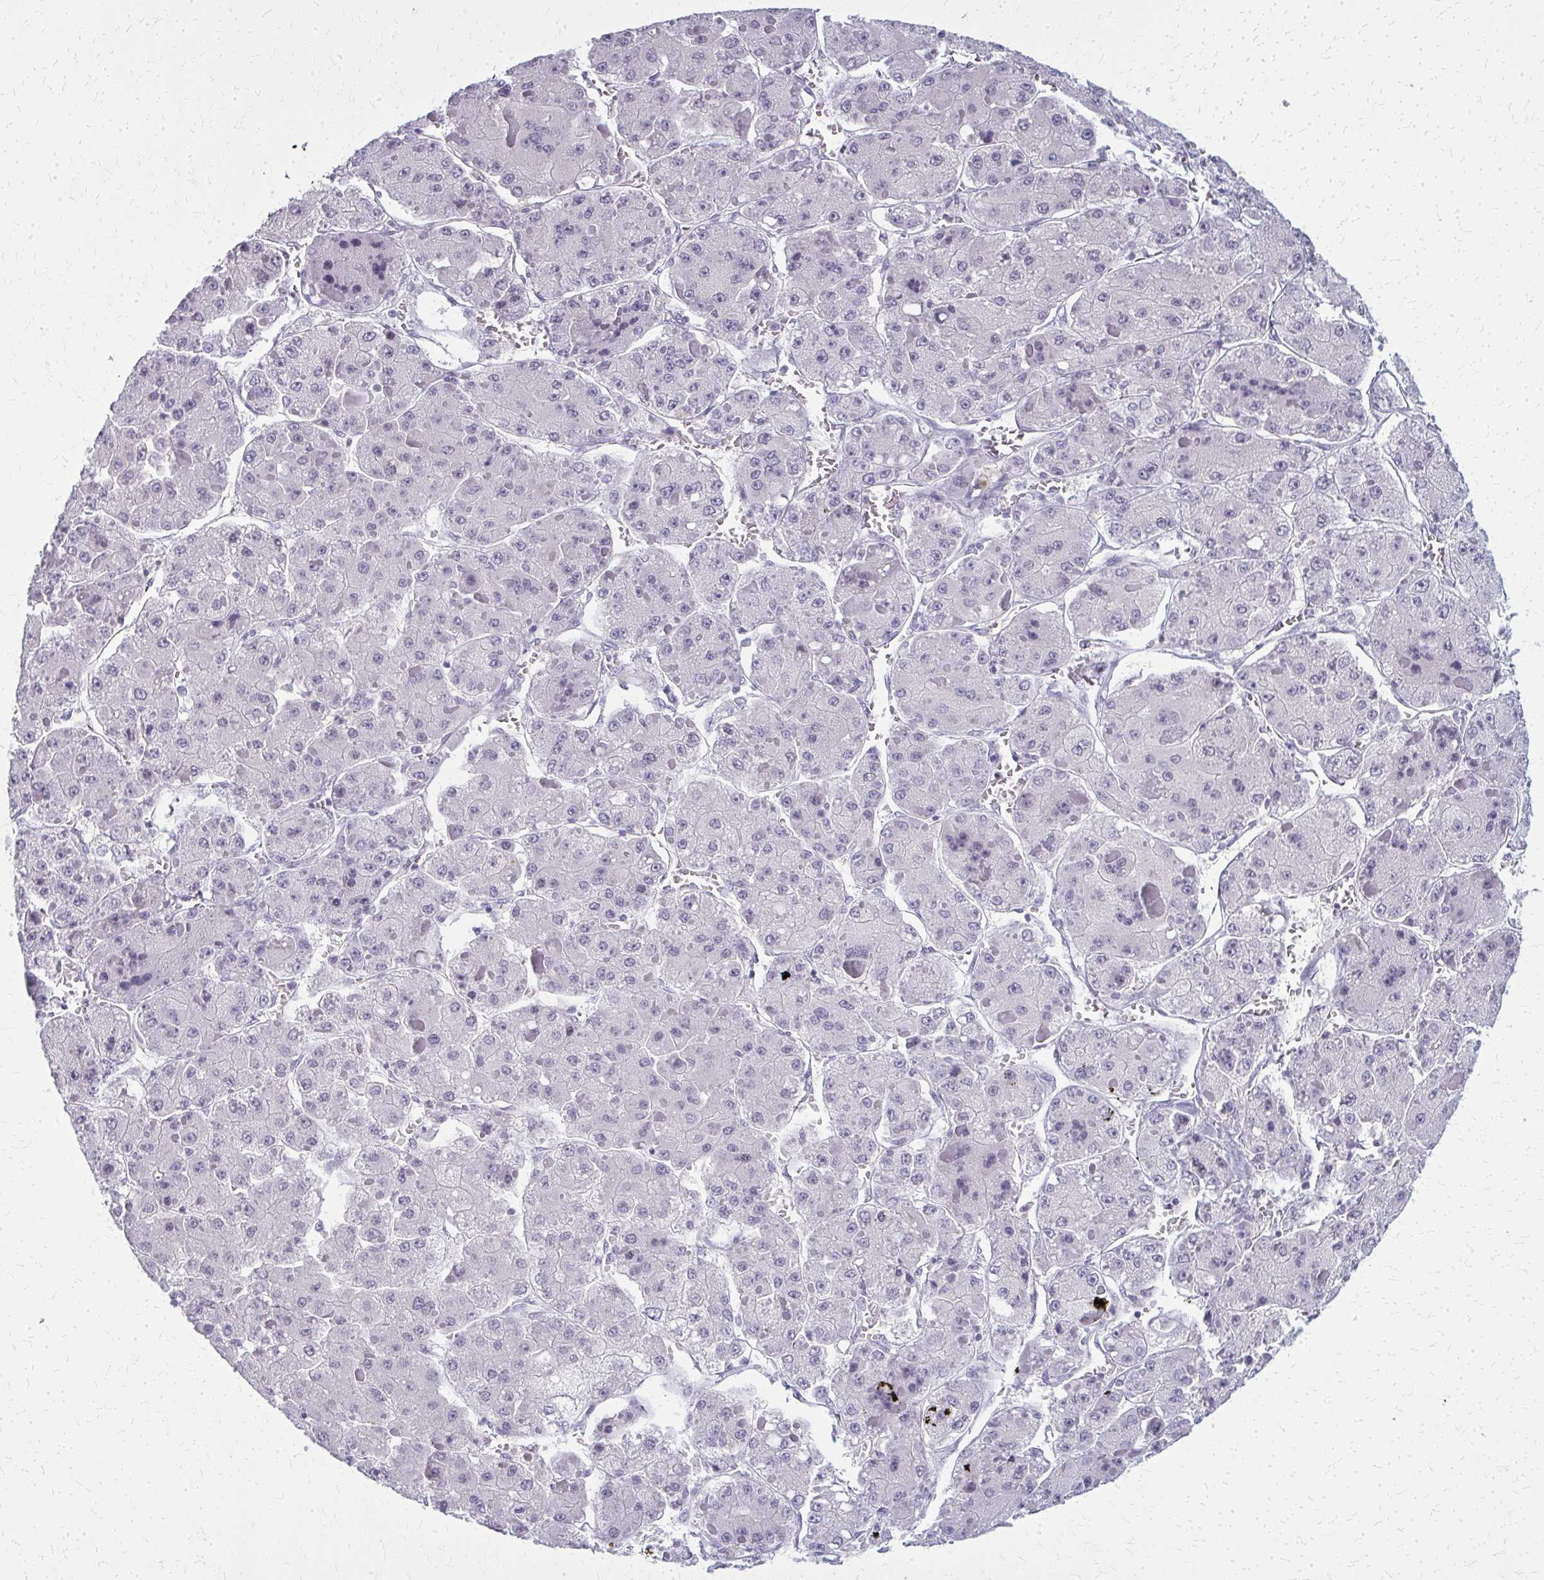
{"staining": {"intensity": "negative", "quantity": "none", "location": "none"}, "tissue": "liver cancer", "cell_type": "Tumor cells", "image_type": "cancer", "snomed": [{"axis": "morphology", "description": "Carcinoma, Hepatocellular, NOS"}, {"axis": "topography", "description": "Liver"}], "caption": "Liver hepatocellular carcinoma was stained to show a protein in brown. There is no significant staining in tumor cells.", "gene": "CASQ2", "patient": {"sex": "female", "age": 73}}